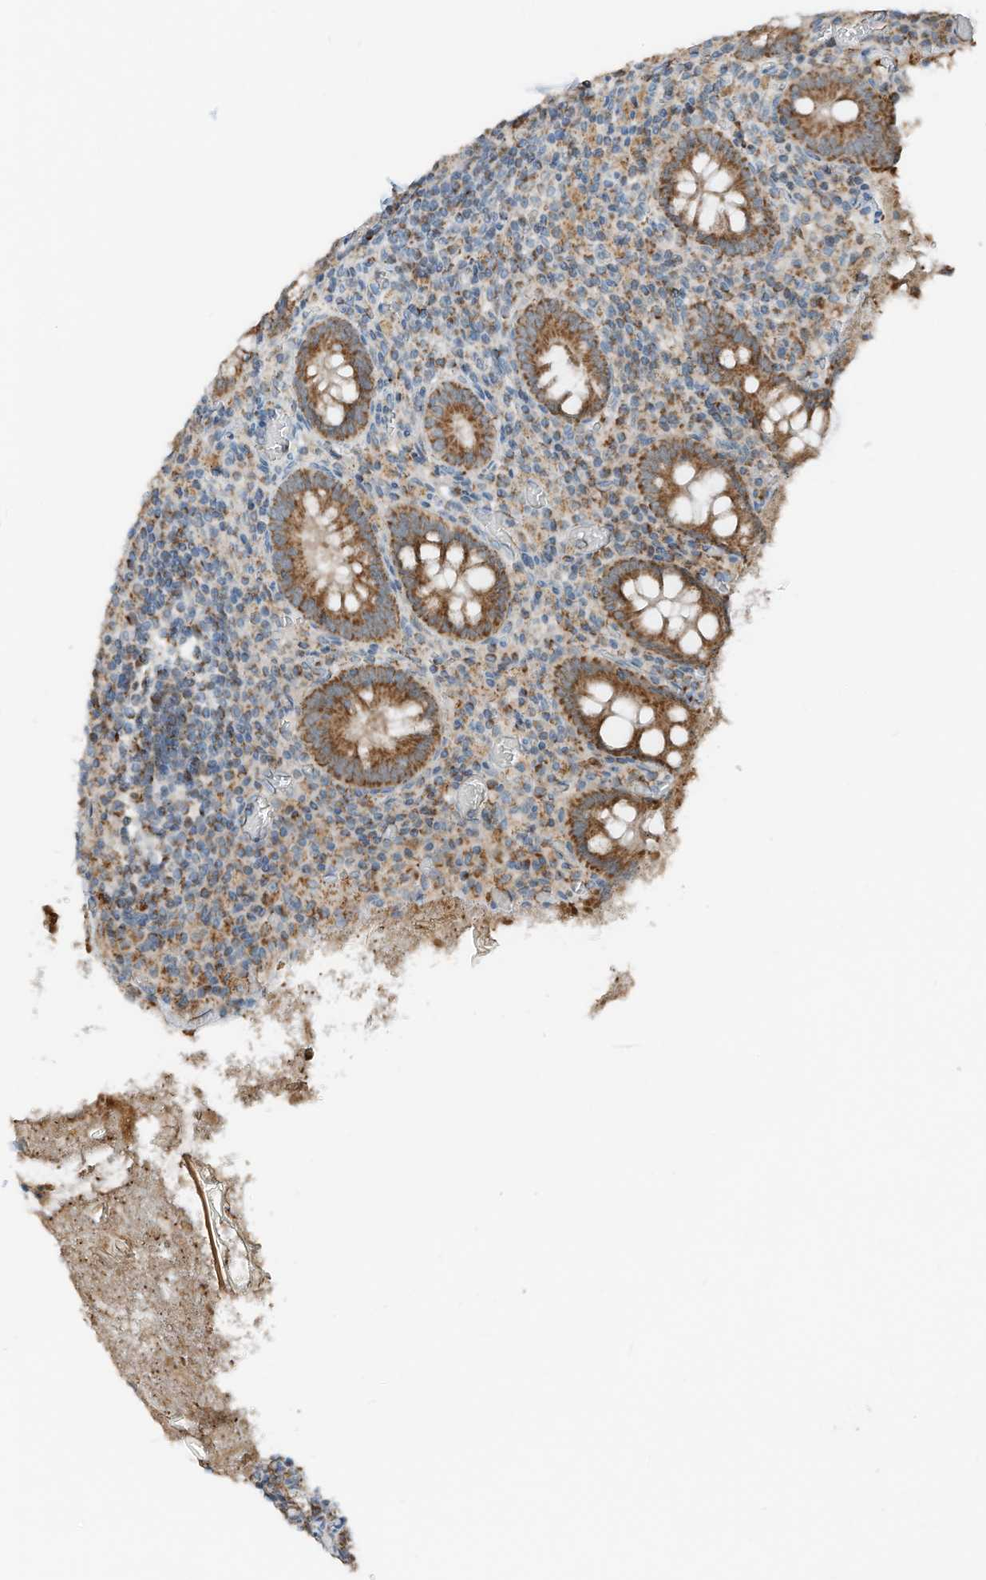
{"staining": {"intensity": "strong", "quantity": ">75%", "location": "cytoplasmic/membranous"}, "tissue": "appendix", "cell_type": "Glandular cells", "image_type": "normal", "snomed": [{"axis": "morphology", "description": "Normal tissue, NOS"}, {"axis": "topography", "description": "Appendix"}], "caption": "An IHC image of benign tissue is shown. Protein staining in brown shows strong cytoplasmic/membranous positivity in appendix within glandular cells. The protein is stained brown, and the nuclei are stained in blue (DAB (3,3'-diaminobenzidine) IHC with brightfield microscopy, high magnification).", "gene": "RMND1", "patient": {"sex": "female", "age": 17}}